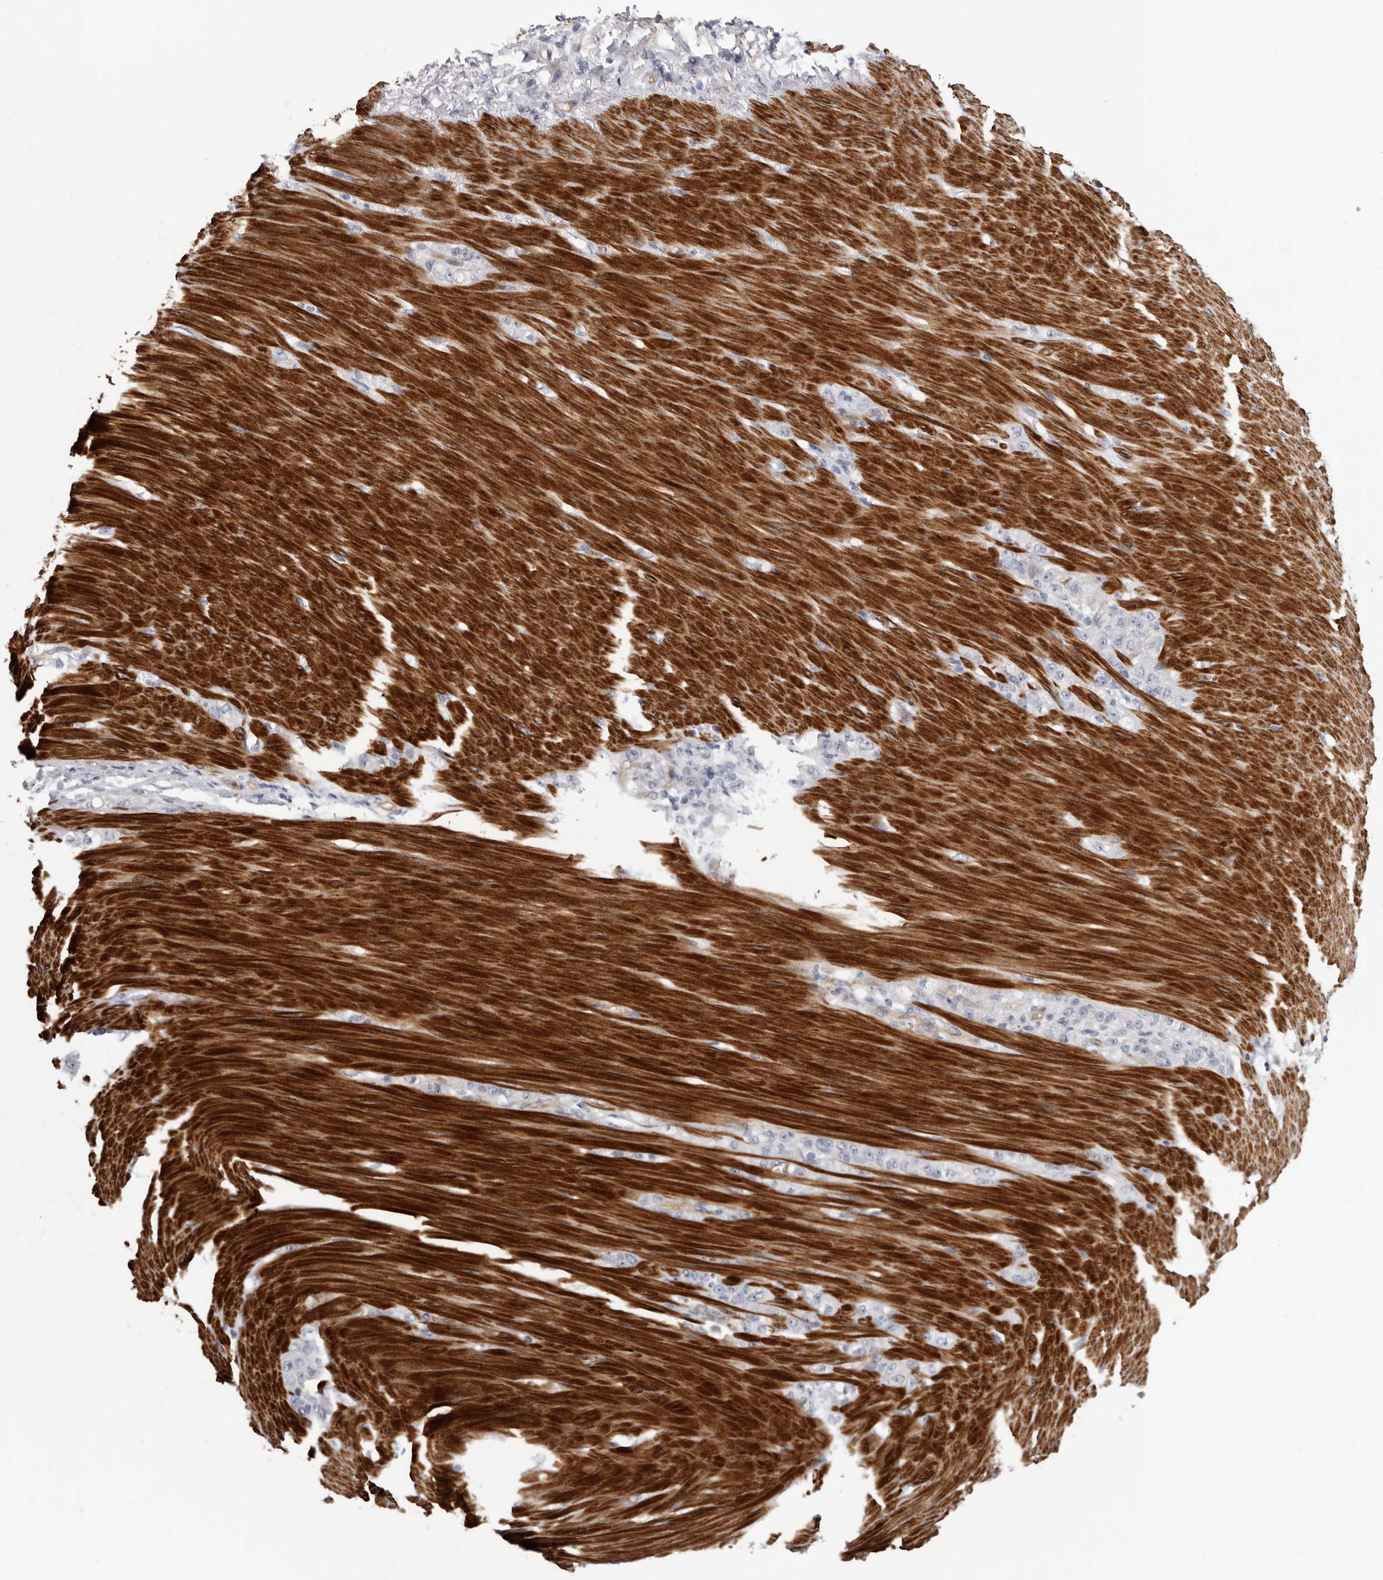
{"staining": {"intensity": "negative", "quantity": "none", "location": "none"}, "tissue": "stomach cancer", "cell_type": "Tumor cells", "image_type": "cancer", "snomed": [{"axis": "morphology", "description": "Normal tissue, NOS"}, {"axis": "morphology", "description": "Adenocarcinoma, NOS"}, {"axis": "topography", "description": "Stomach"}], "caption": "Stomach cancer (adenocarcinoma) was stained to show a protein in brown. There is no significant positivity in tumor cells.", "gene": "ADGRL4", "patient": {"sex": "male", "age": 82}}